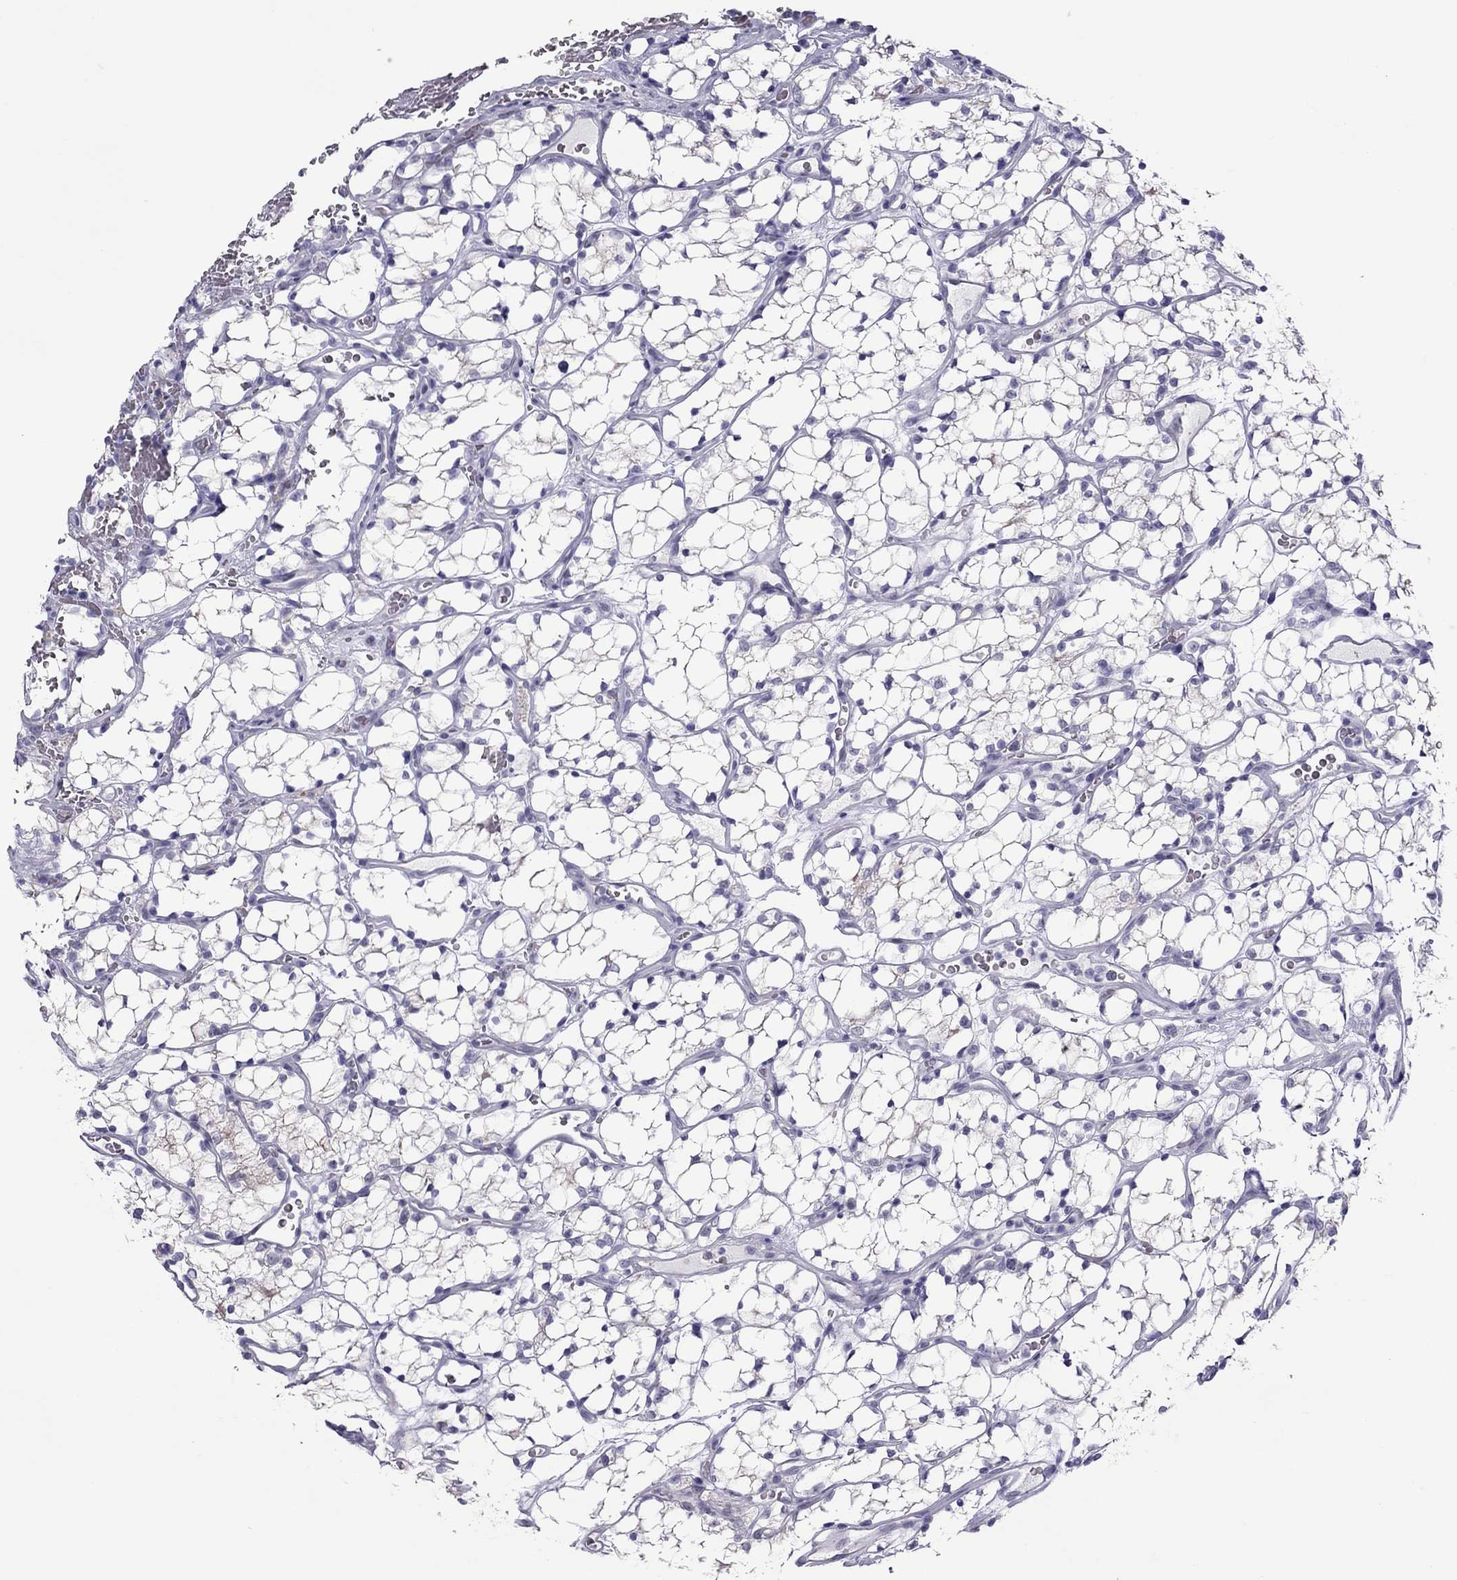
{"staining": {"intensity": "negative", "quantity": "none", "location": "none"}, "tissue": "renal cancer", "cell_type": "Tumor cells", "image_type": "cancer", "snomed": [{"axis": "morphology", "description": "Adenocarcinoma, NOS"}, {"axis": "topography", "description": "Kidney"}], "caption": "Micrograph shows no protein positivity in tumor cells of renal cancer (adenocarcinoma) tissue.", "gene": "TEX14", "patient": {"sex": "female", "age": 69}}